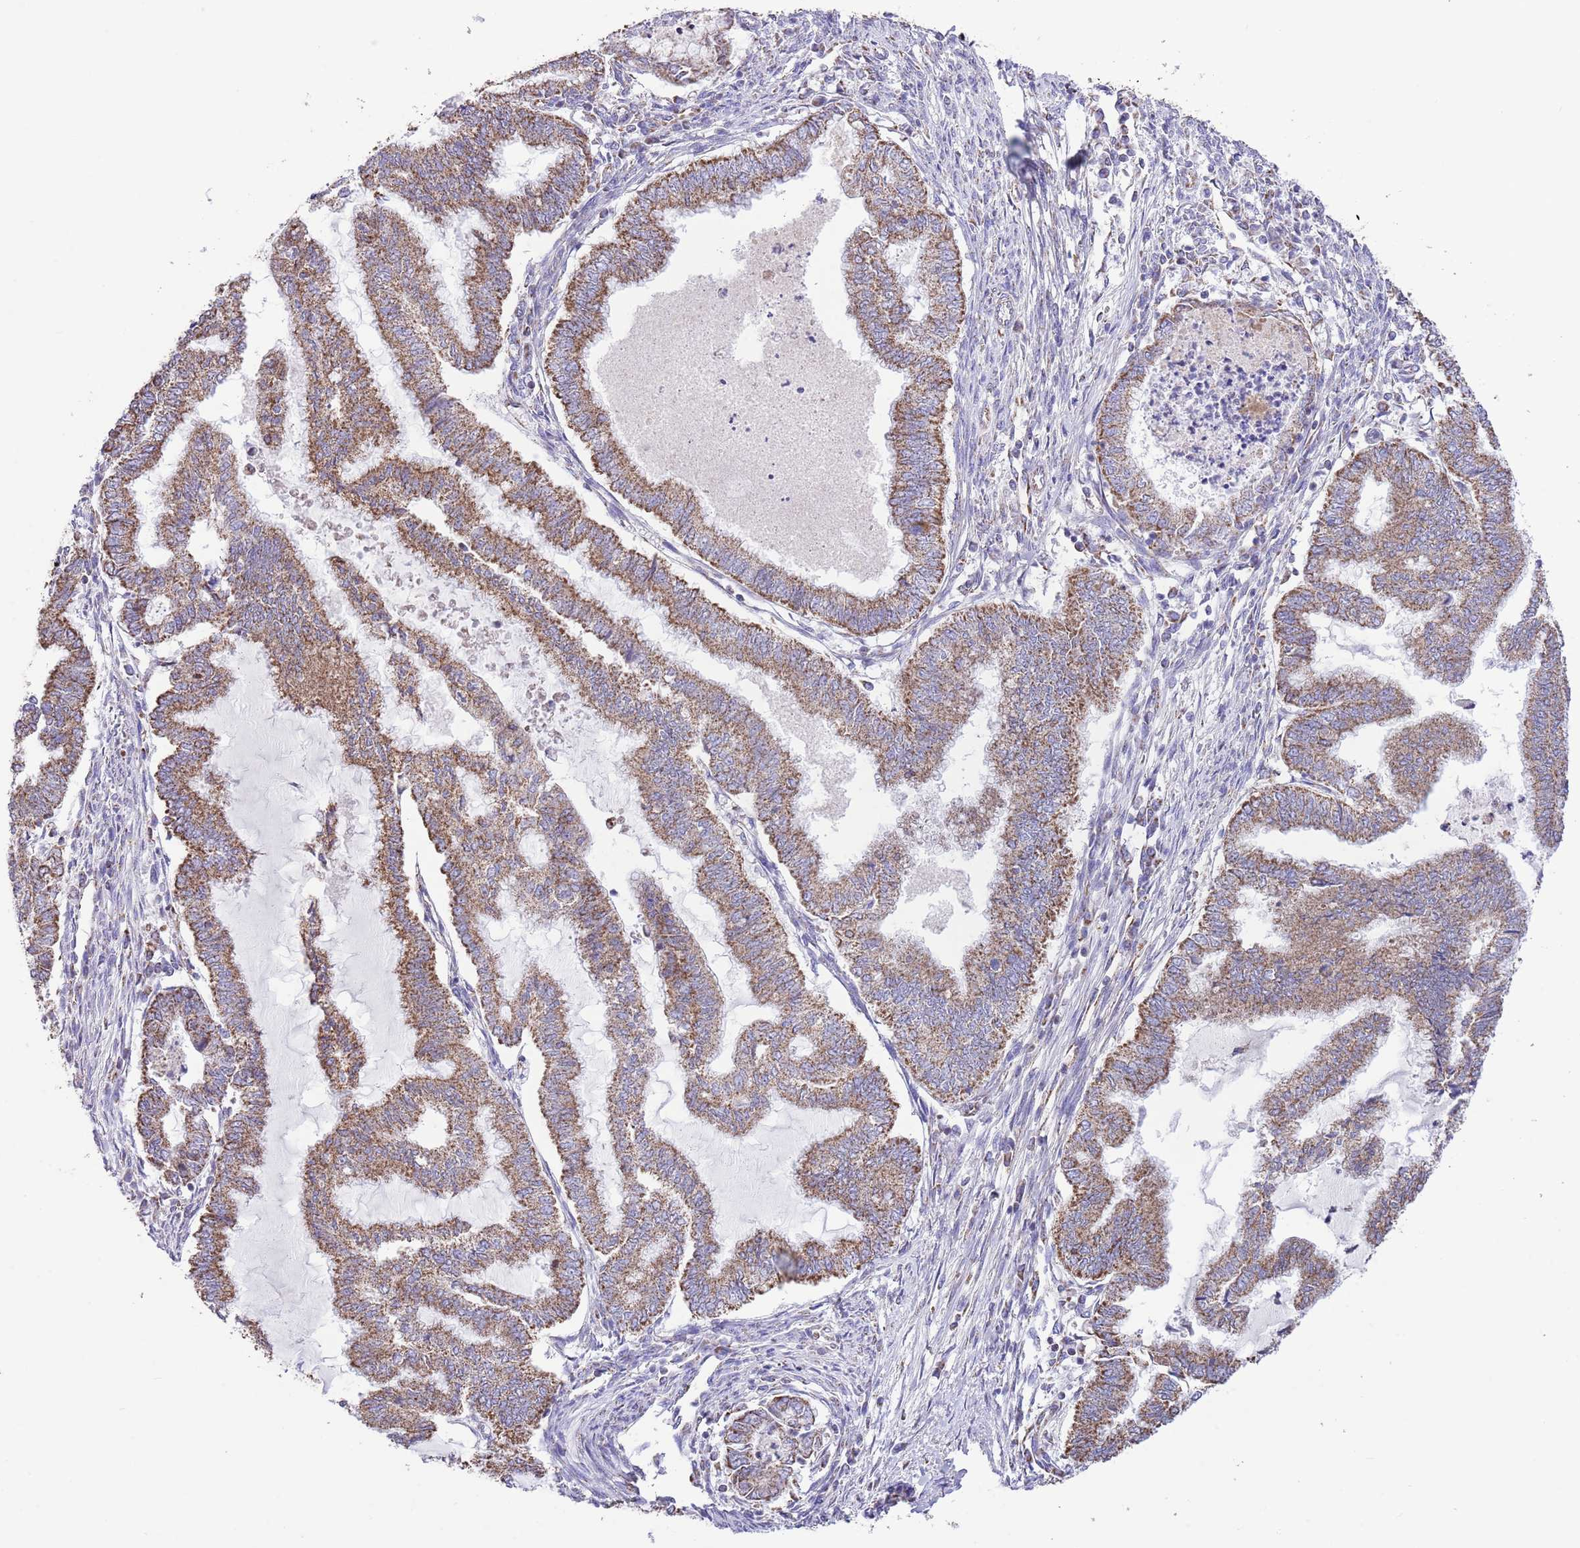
{"staining": {"intensity": "moderate", "quantity": ">75%", "location": "cytoplasmic/membranous"}, "tissue": "endometrial cancer", "cell_type": "Tumor cells", "image_type": "cancer", "snomed": [{"axis": "morphology", "description": "Adenocarcinoma, NOS"}, {"axis": "topography", "description": "Endometrium"}], "caption": "Immunohistochemistry (IHC) photomicrograph of human endometrial adenocarcinoma stained for a protein (brown), which exhibits medium levels of moderate cytoplasmic/membranous staining in approximately >75% of tumor cells.", "gene": "TEKTIP1", "patient": {"sex": "female", "age": 79}}